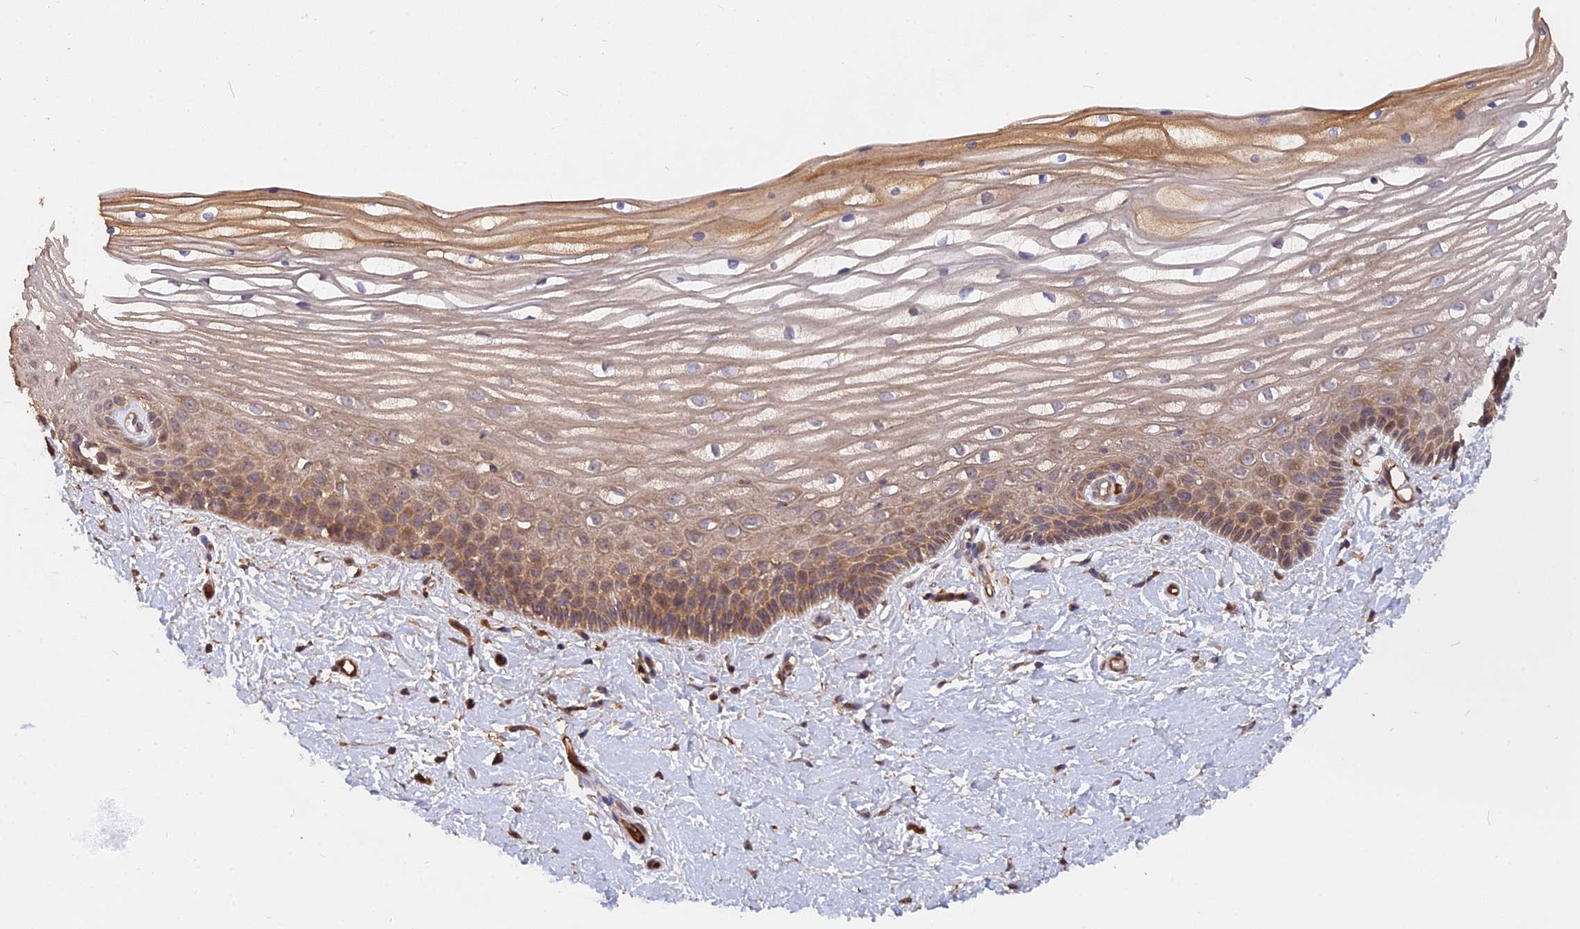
{"staining": {"intensity": "moderate", "quantity": "<25%", "location": "cytoplasmic/membranous"}, "tissue": "vagina", "cell_type": "Squamous epithelial cells", "image_type": "normal", "snomed": [{"axis": "morphology", "description": "Normal tissue, NOS"}, {"axis": "topography", "description": "Vagina"}, {"axis": "topography", "description": "Cervix"}], "caption": "This image demonstrates normal vagina stained with immunohistochemistry (IHC) to label a protein in brown. The cytoplasmic/membranous of squamous epithelial cells show moderate positivity for the protein. Nuclei are counter-stained blue.", "gene": "SAC3D1", "patient": {"sex": "female", "age": 40}}